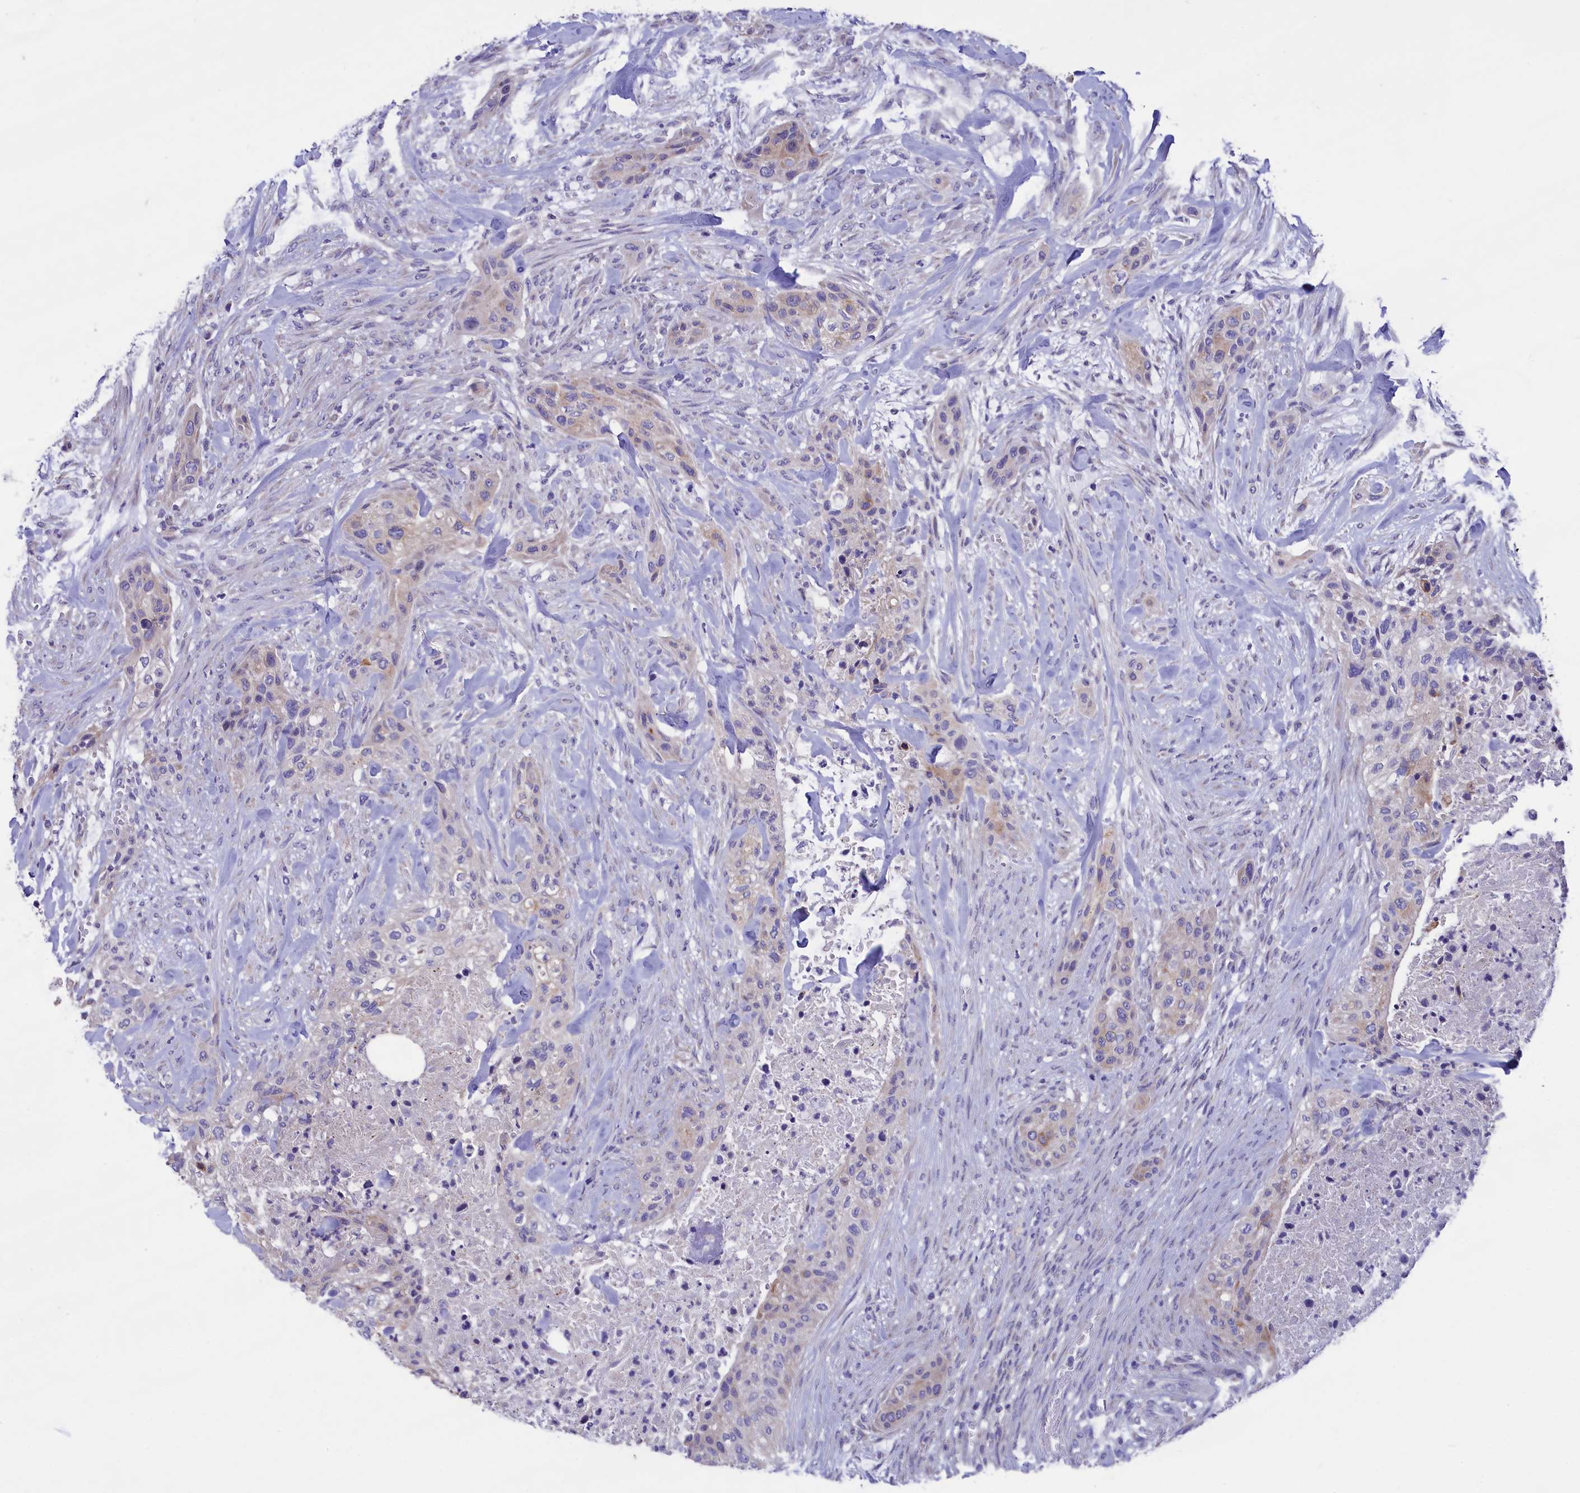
{"staining": {"intensity": "weak", "quantity": "<25%", "location": "cytoplasmic/membranous"}, "tissue": "urothelial cancer", "cell_type": "Tumor cells", "image_type": "cancer", "snomed": [{"axis": "morphology", "description": "Urothelial carcinoma, High grade"}, {"axis": "topography", "description": "Urinary bladder"}], "caption": "Tumor cells show no significant staining in high-grade urothelial carcinoma. (Stains: DAB immunohistochemistry (IHC) with hematoxylin counter stain, Microscopy: brightfield microscopy at high magnification).", "gene": "CYP2U1", "patient": {"sex": "male", "age": 35}}